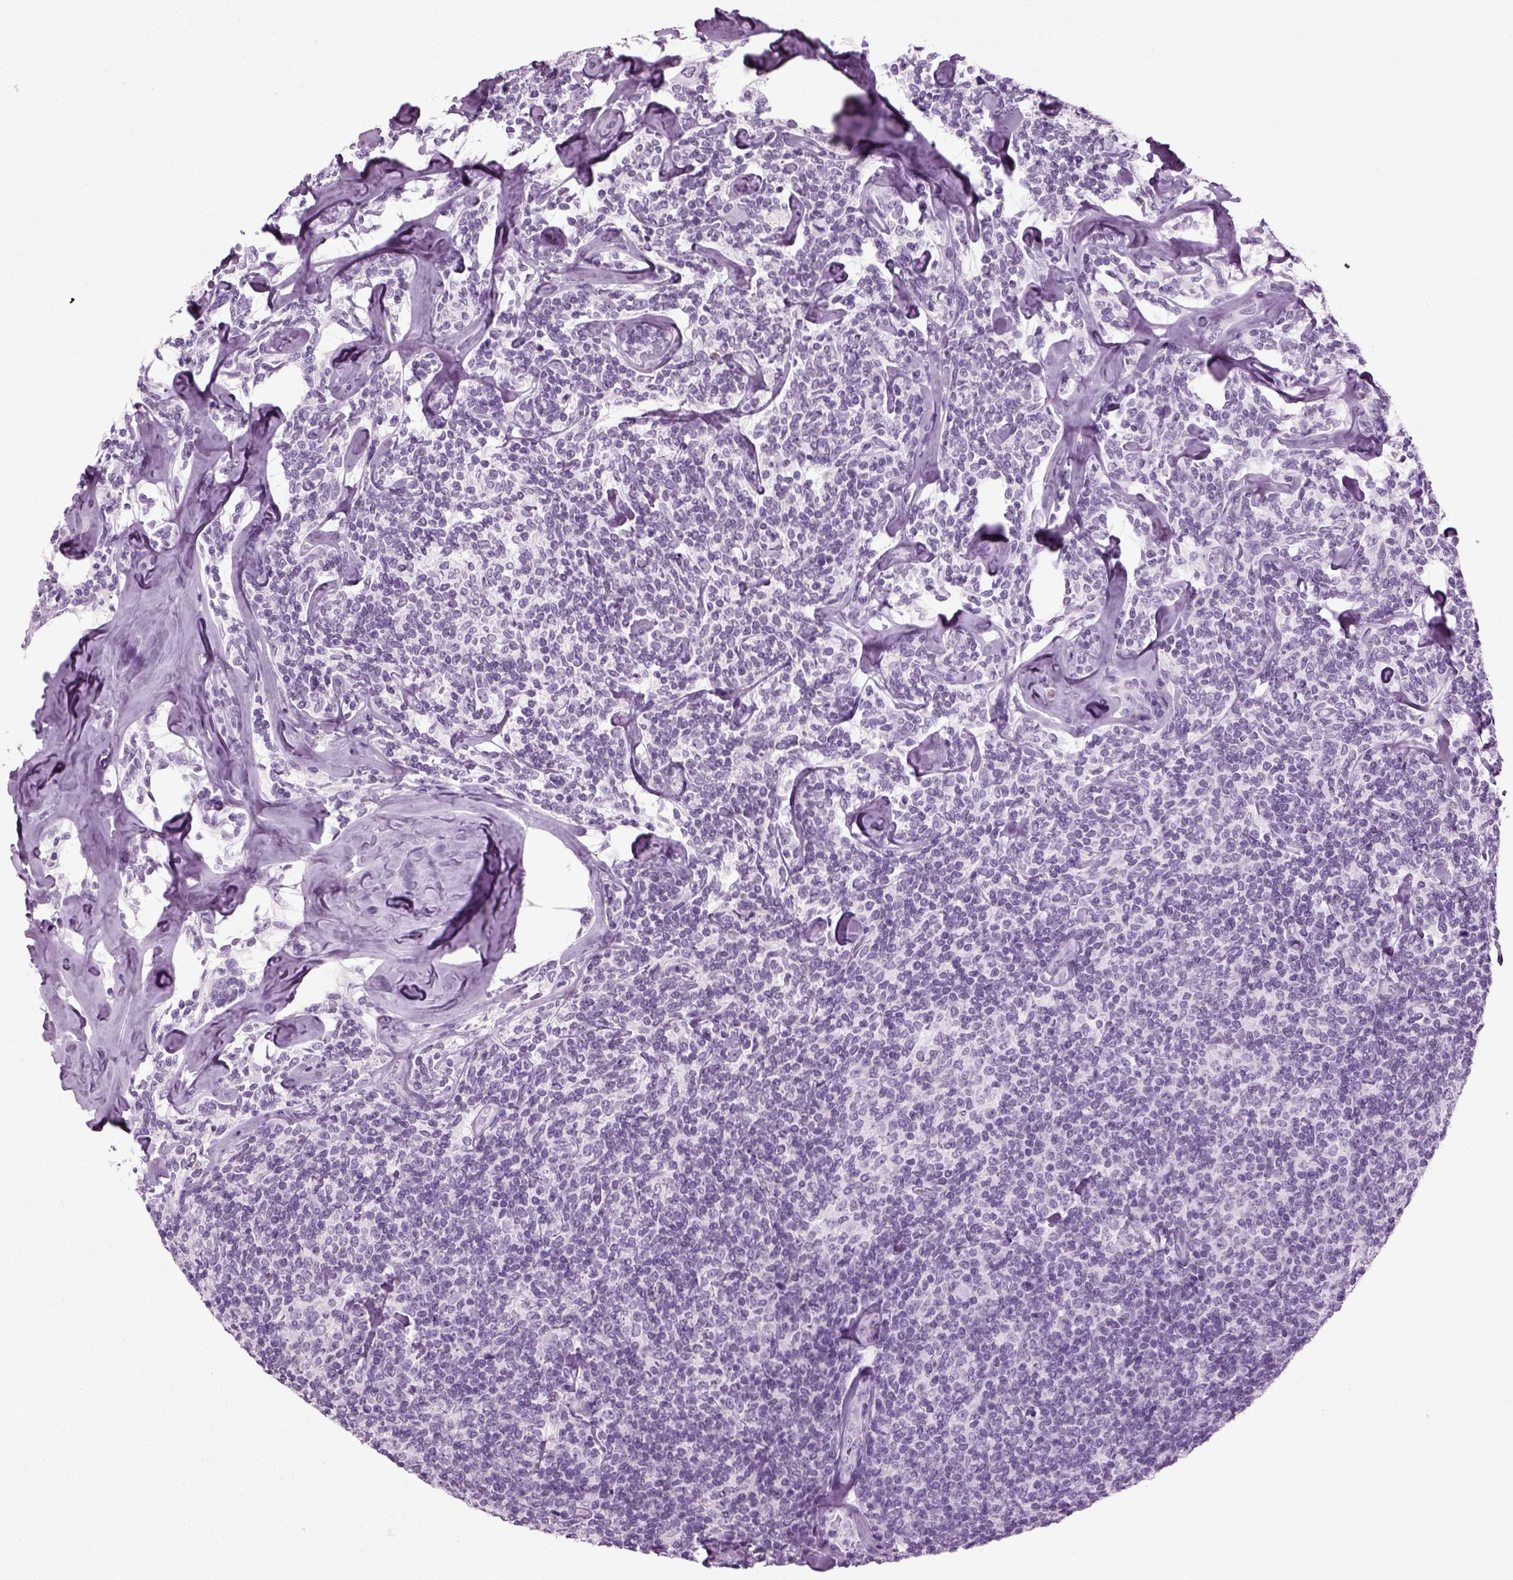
{"staining": {"intensity": "negative", "quantity": "none", "location": "none"}, "tissue": "lymphoma", "cell_type": "Tumor cells", "image_type": "cancer", "snomed": [{"axis": "morphology", "description": "Malignant lymphoma, non-Hodgkin's type, Low grade"}, {"axis": "topography", "description": "Lymph node"}], "caption": "Photomicrograph shows no significant protein expression in tumor cells of malignant lymphoma, non-Hodgkin's type (low-grade).", "gene": "PRLH", "patient": {"sex": "female", "age": 56}}